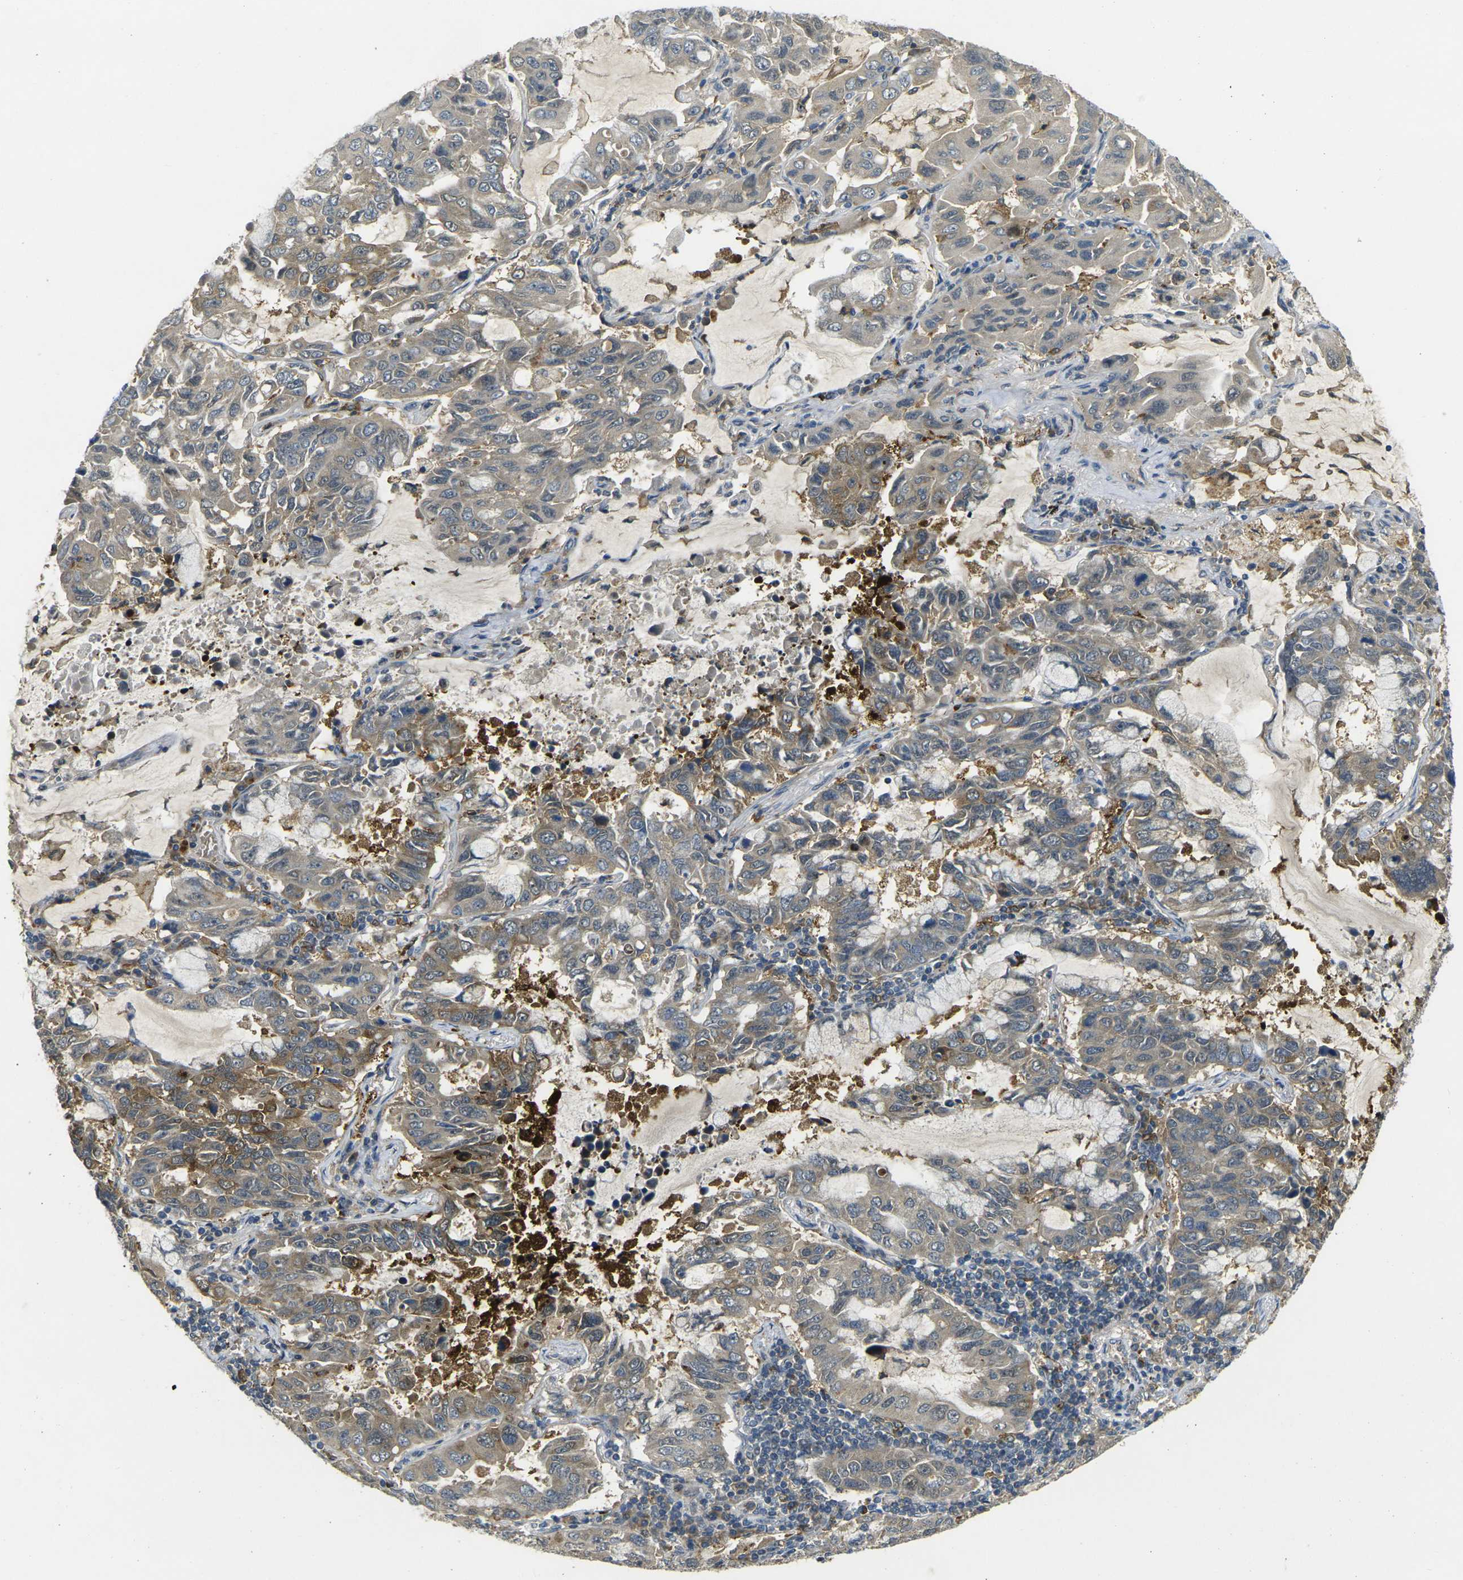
{"staining": {"intensity": "weak", "quantity": ">75%", "location": "cytoplasmic/membranous"}, "tissue": "lung cancer", "cell_type": "Tumor cells", "image_type": "cancer", "snomed": [{"axis": "morphology", "description": "Adenocarcinoma, NOS"}, {"axis": "topography", "description": "Lung"}], "caption": "About >75% of tumor cells in lung cancer (adenocarcinoma) demonstrate weak cytoplasmic/membranous protein staining as visualized by brown immunohistochemical staining.", "gene": "PIGL", "patient": {"sex": "male", "age": 64}}